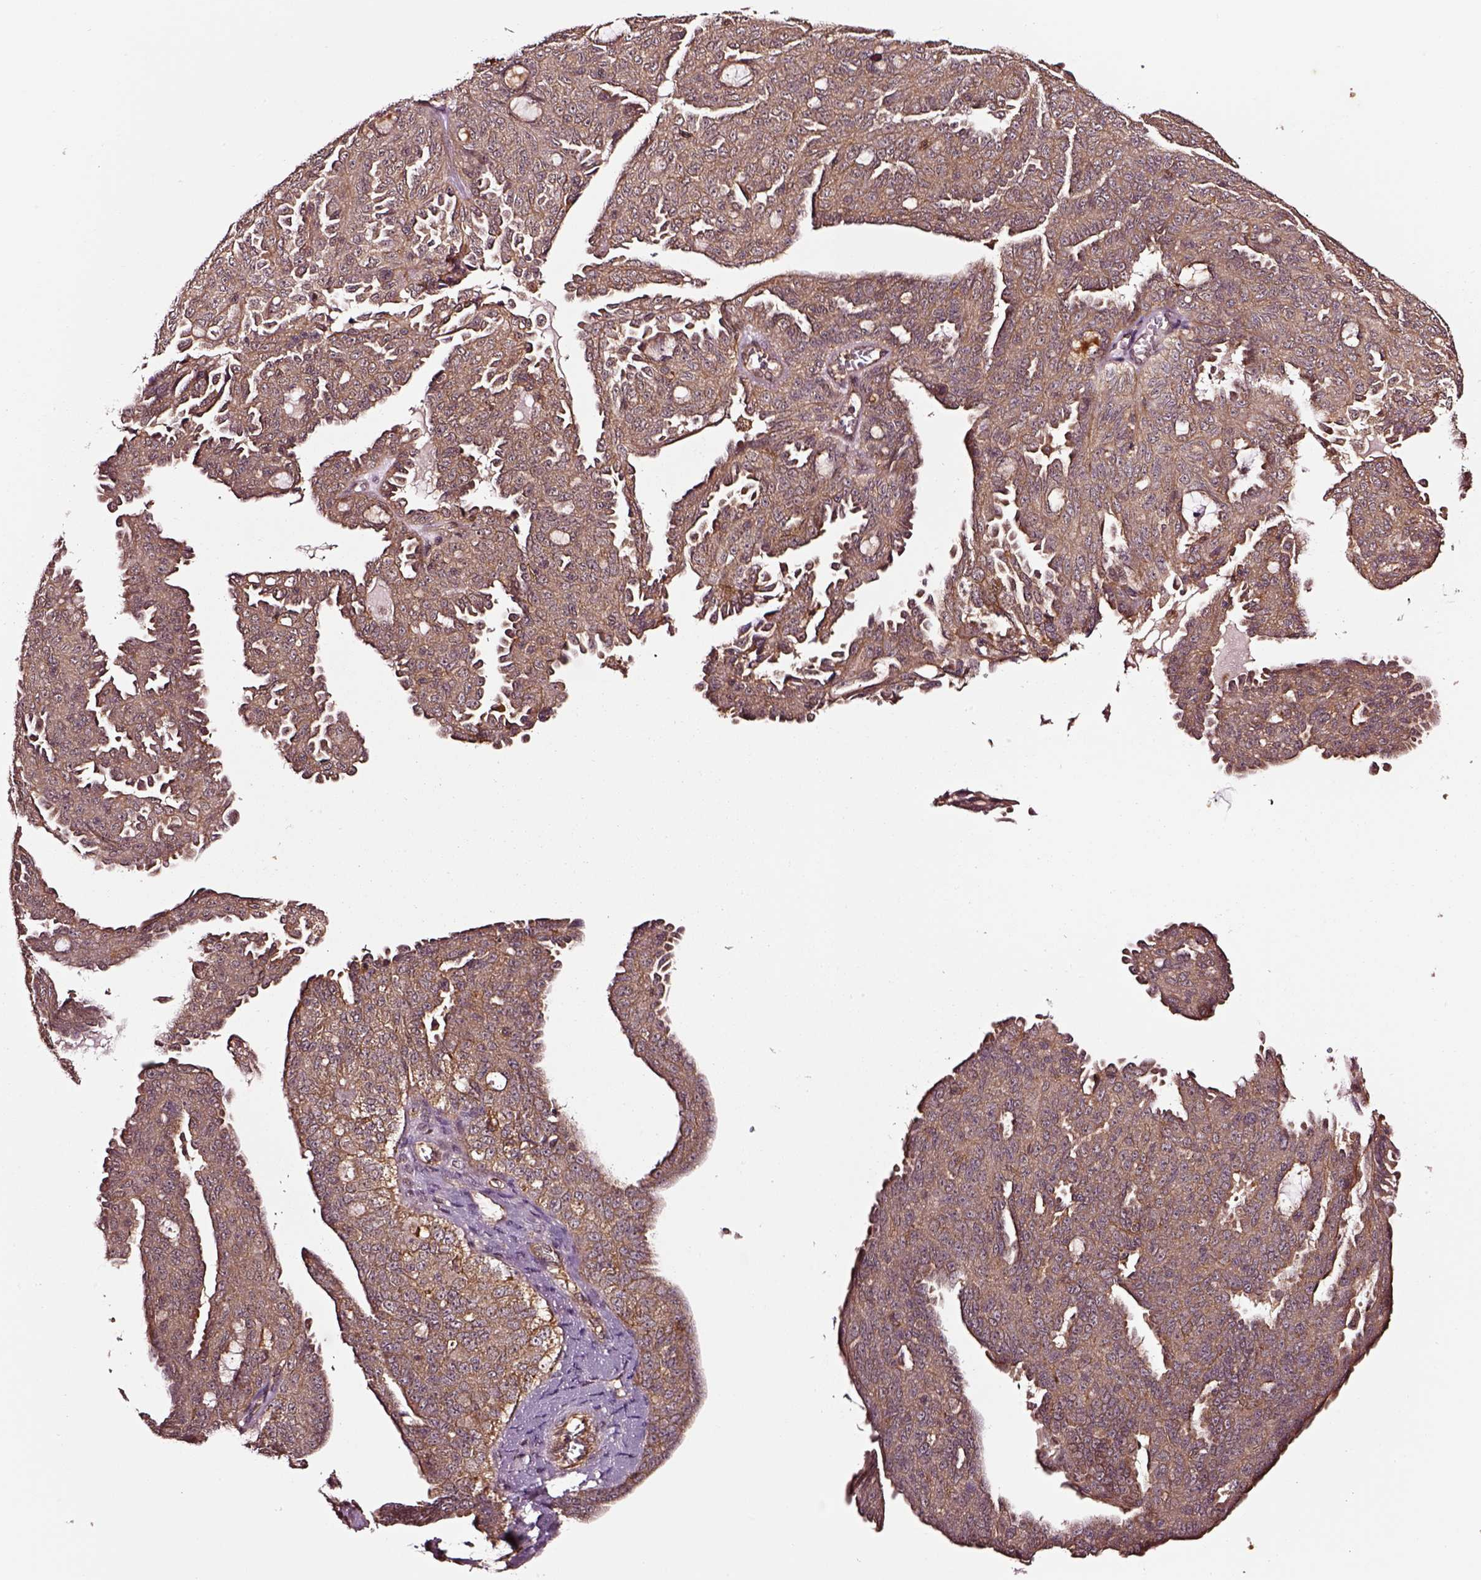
{"staining": {"intensity": "moderate", "quantity": ">75%", "location": "cytoplasmic/membranous"}, "tissue": "ovarian cancer", "cell_type": "Tumor cells", "image_type": "cancer", "snomed": [{"axis": "morphology", "description": "Cystadenocarcinoma, serous, NOS"}, {"axis": "topography", "description": "Ovary"}], "caption": "Moderate cytoplasmic/membranous expression is seen in approximately >75% of tumor cells in ovarian cancer.", "gene": "RASSF5", "patient": {"sex": "female", "age": 71}}